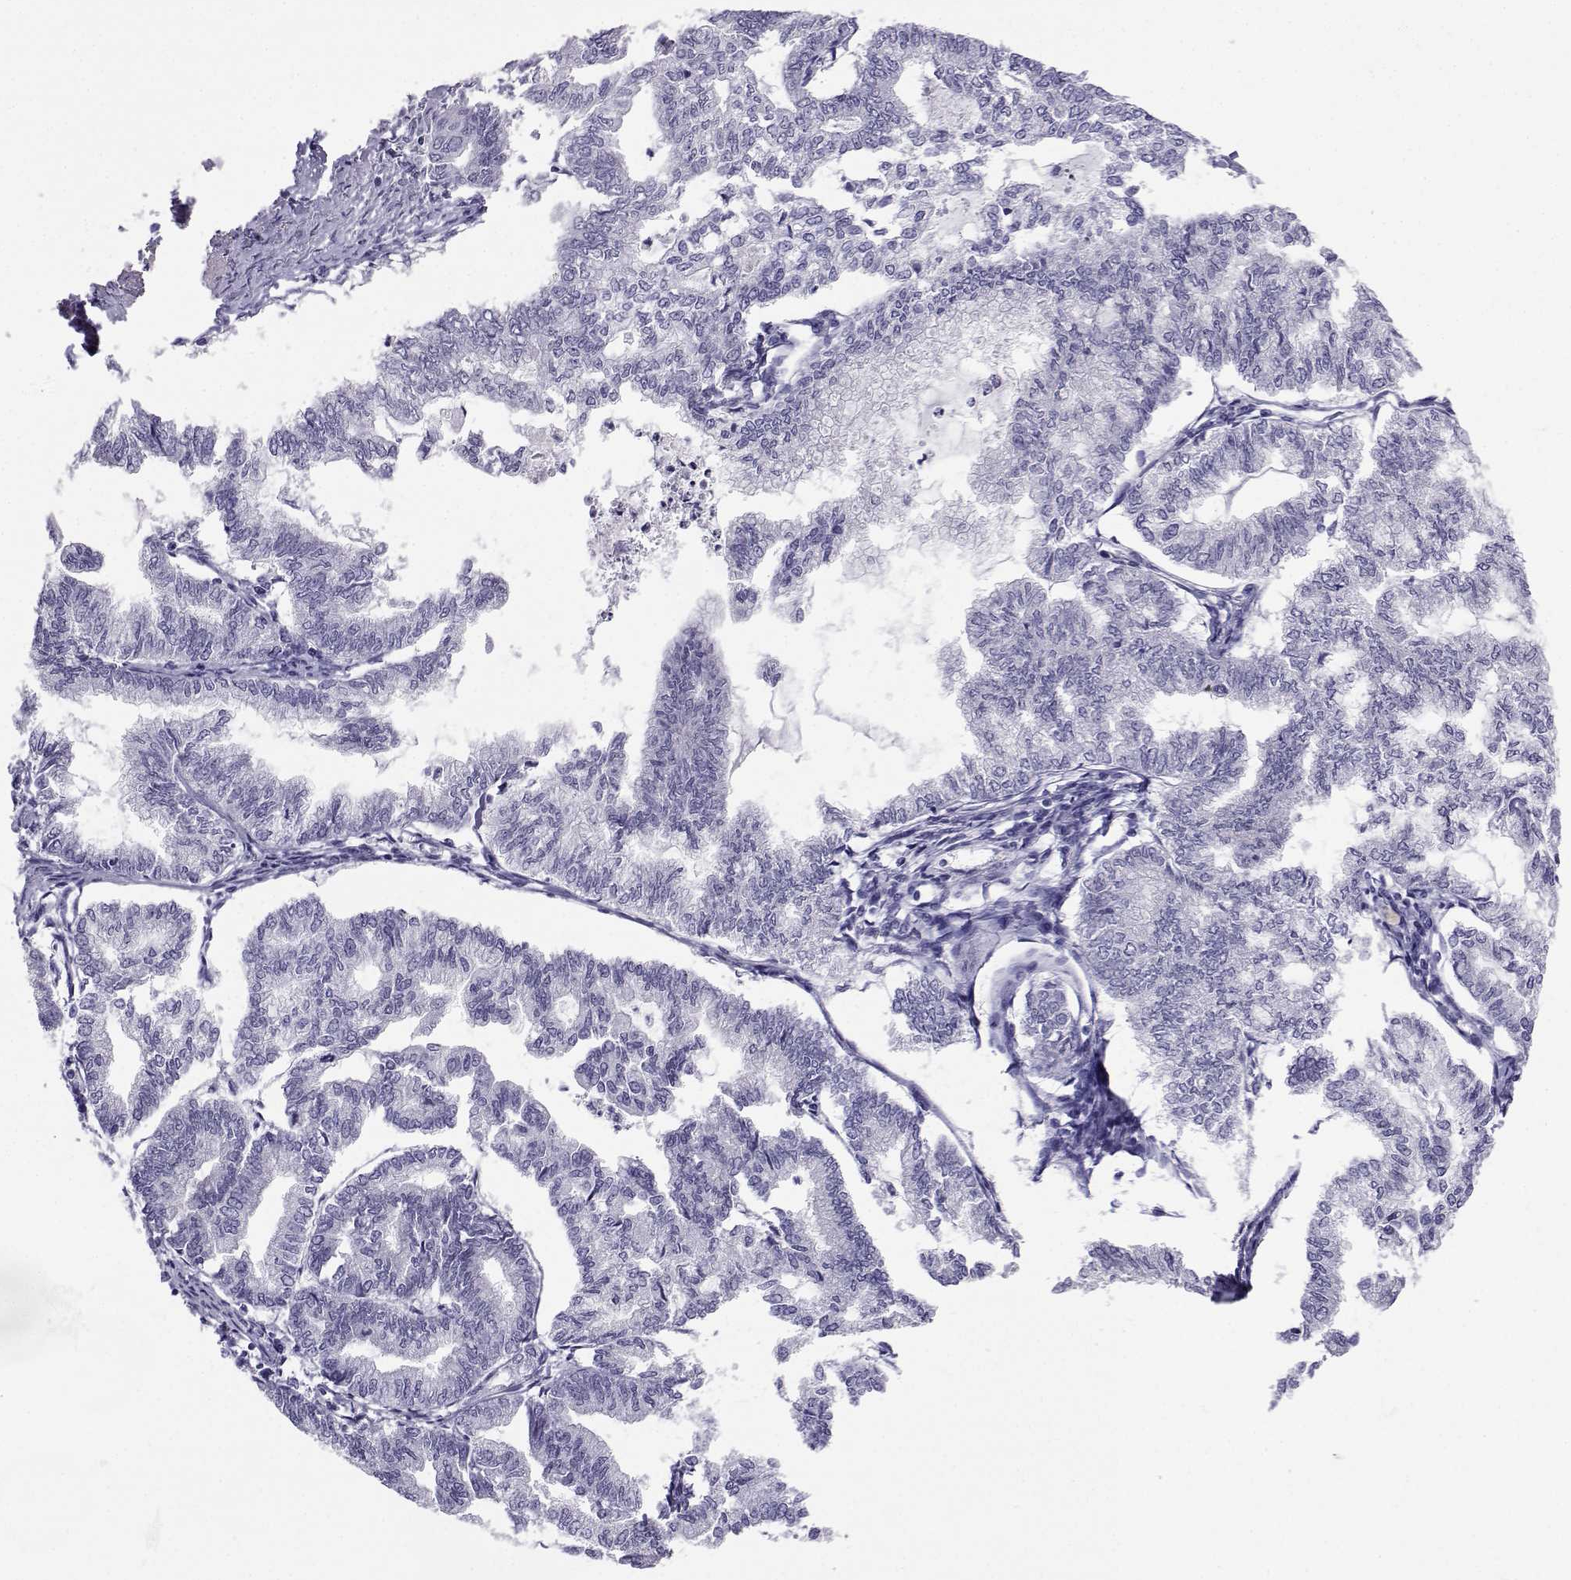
{"staining": {"intensity": "negative", "quantity": "none", "location": "none"}, "tissue": "endometrial cancer", "cell_type": "Tumor cells", "image_type": "cancer", "snomed": [{"axis": "morphology", "description": "Adenocarcinoma, NOS"}, {"axis": "topography", "description": "Endometrium"}], "caption": "Tumor cells show no significant expression in endometrial adenocarcinoma.", "gene": "SLC6A3", "patient": {"sex": "female", "age": 79}}